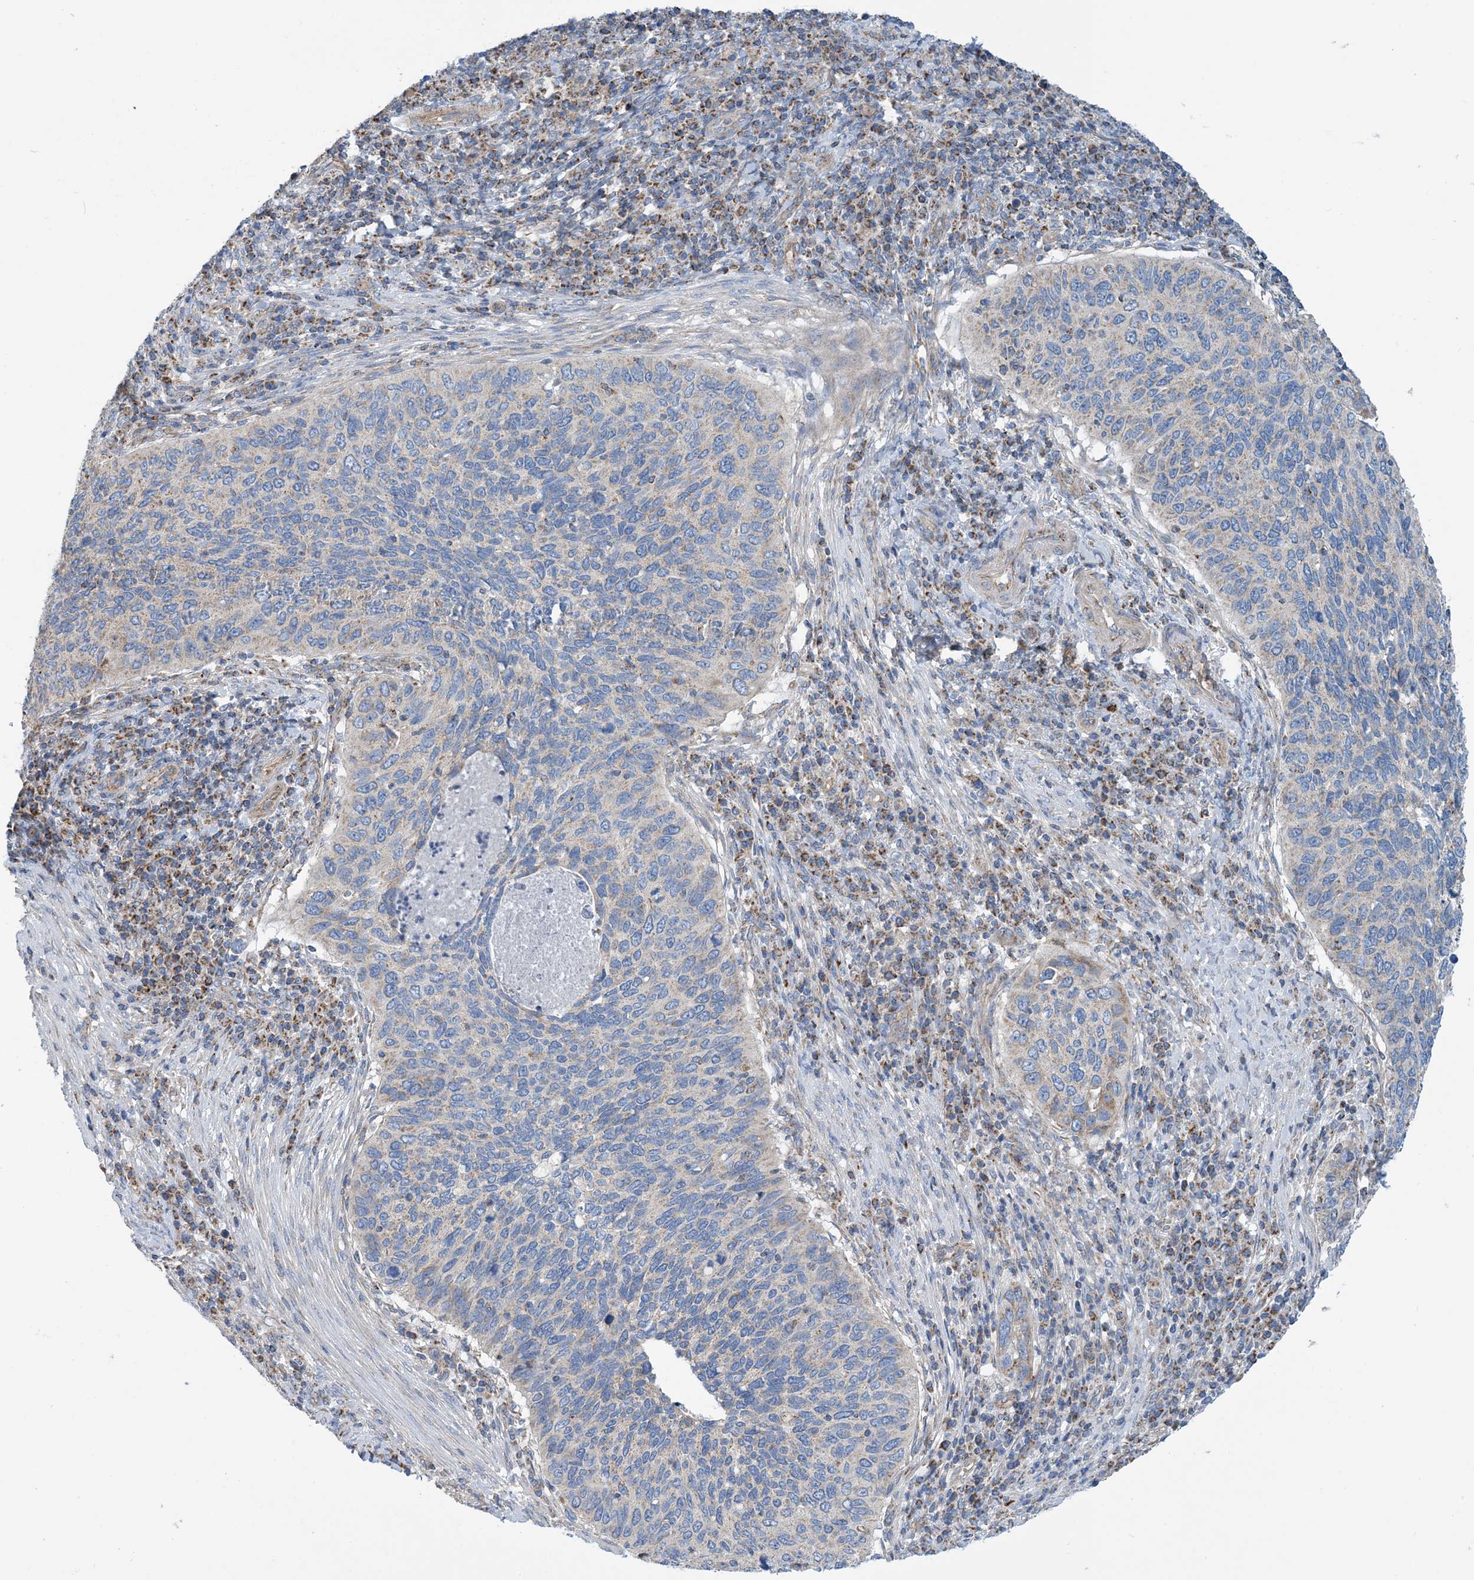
{"staining": {"intensity": "weak", "quantity": "<25%", "location": "cytoplasmic/membranous"}, "tissue": "cervical cancer", "cell_type": "Tumor cells", "image_type": "cancer", "snomed": [{"axis": "morphology", "description": "Squamous cell carcinoma, NOS"}, {"axis": "topography", "description": "Cervix"}], "caption": "This is an immunohistochemistry image of squamous cell carcinoma (cervical). There is no positivity in tumor cells.", "gene": "PHOSPHO2", "patient": {"sex": "female", "age": 38}}